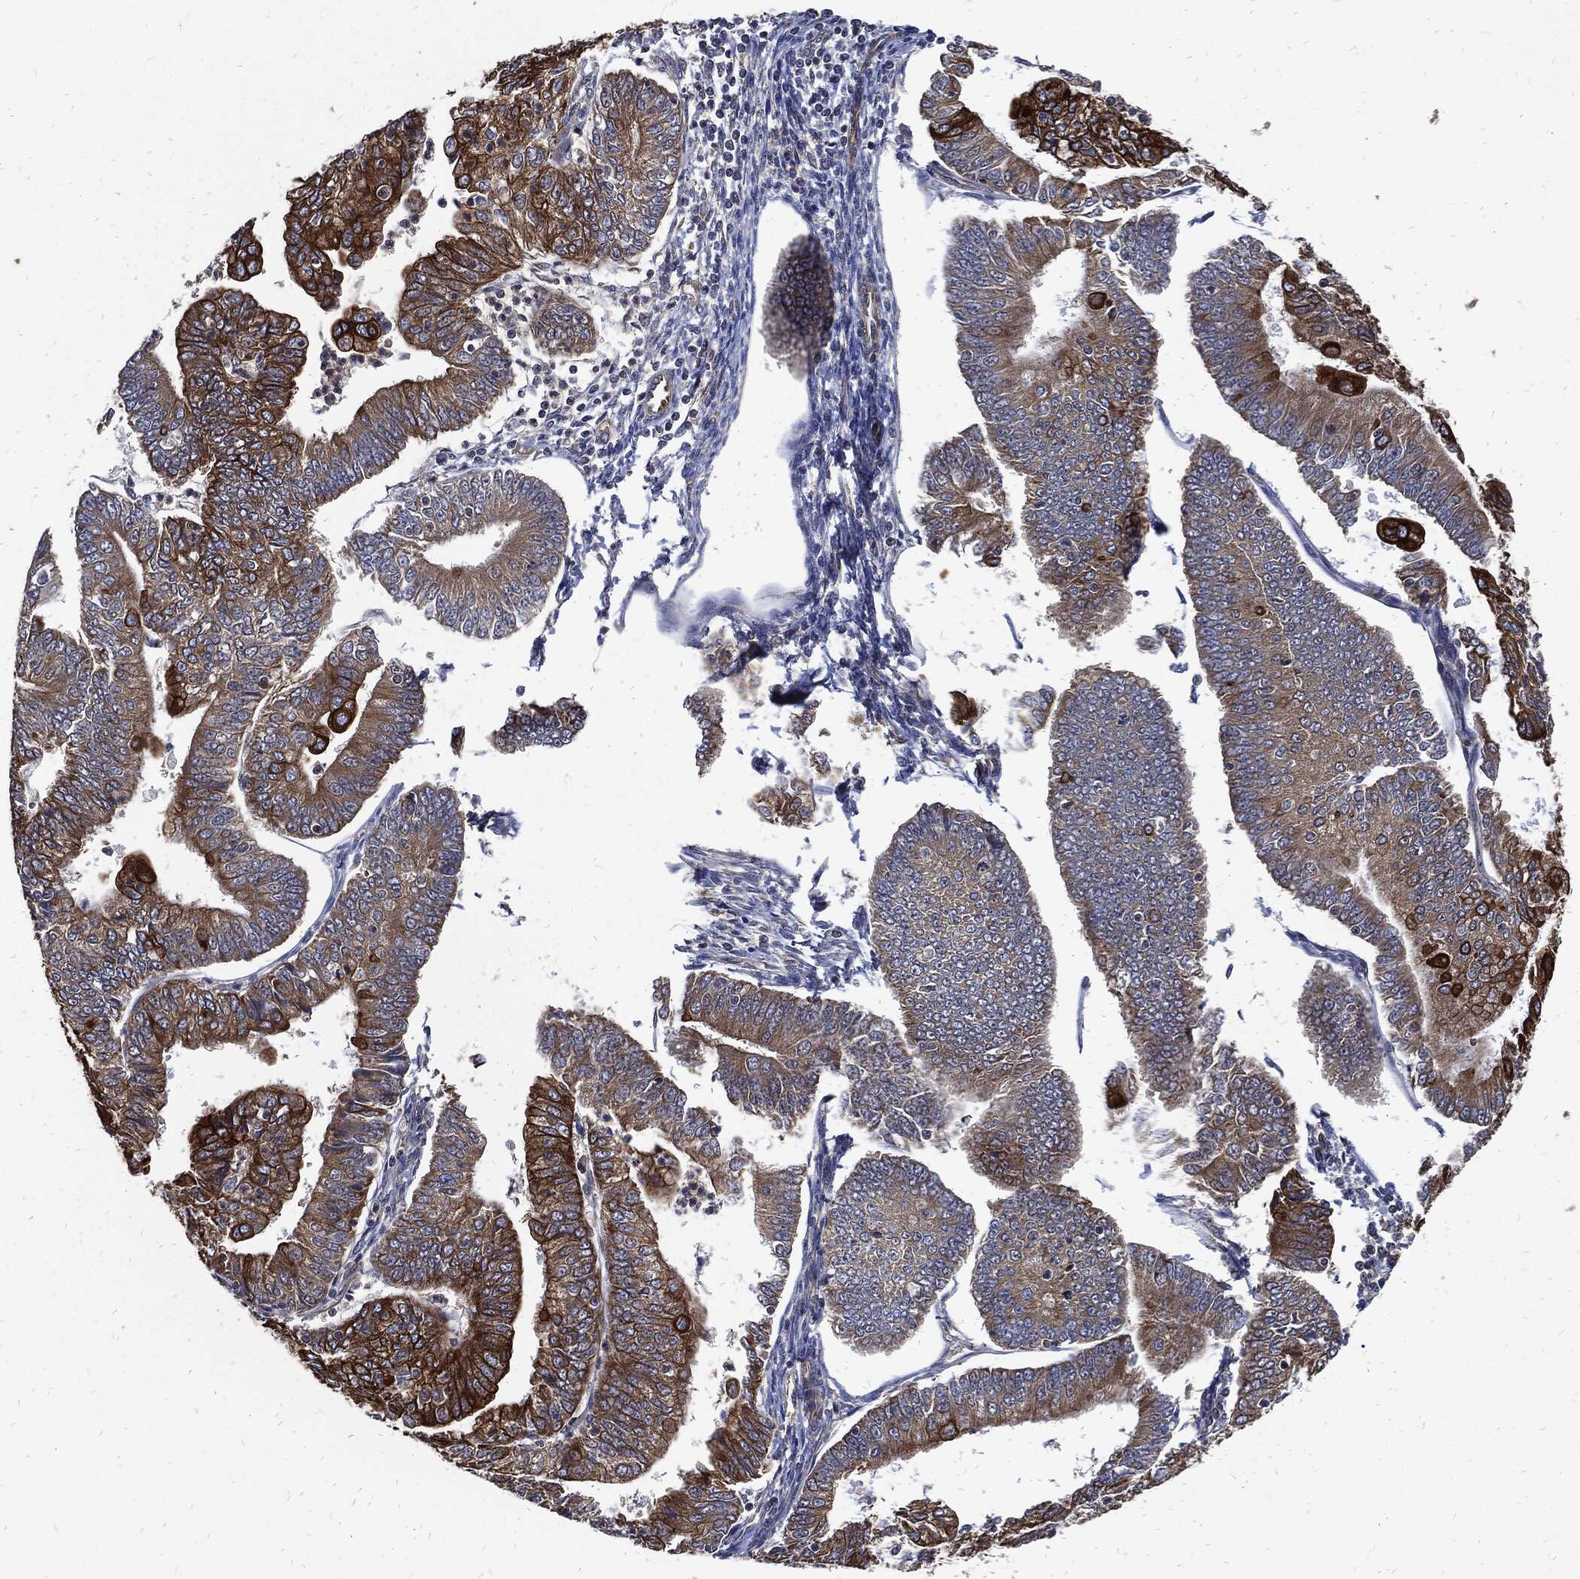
{"staining": {"intensity": "strong", "quantity": "25%-75%", "location": "cytoplasmic/membranous"}, "tissue": "endometrial cancer", "cell_type": "Tumor cells", "image_type": "cancer", "snomed": [{"axis": "morphology", "description": "Adenocarcinoma, NOS"}, {"axis": "topography", "description": "Endometrium"}], "caption": "About 25%-75% of tumor cells in endometrial cancer (adenocarcinoma) display strong cytoplasmic/membranous protein expression as visualized by brown immunohistochemical staining.", "gene": "DCTN1", "patient": {"sex": "female", "age": 56}}